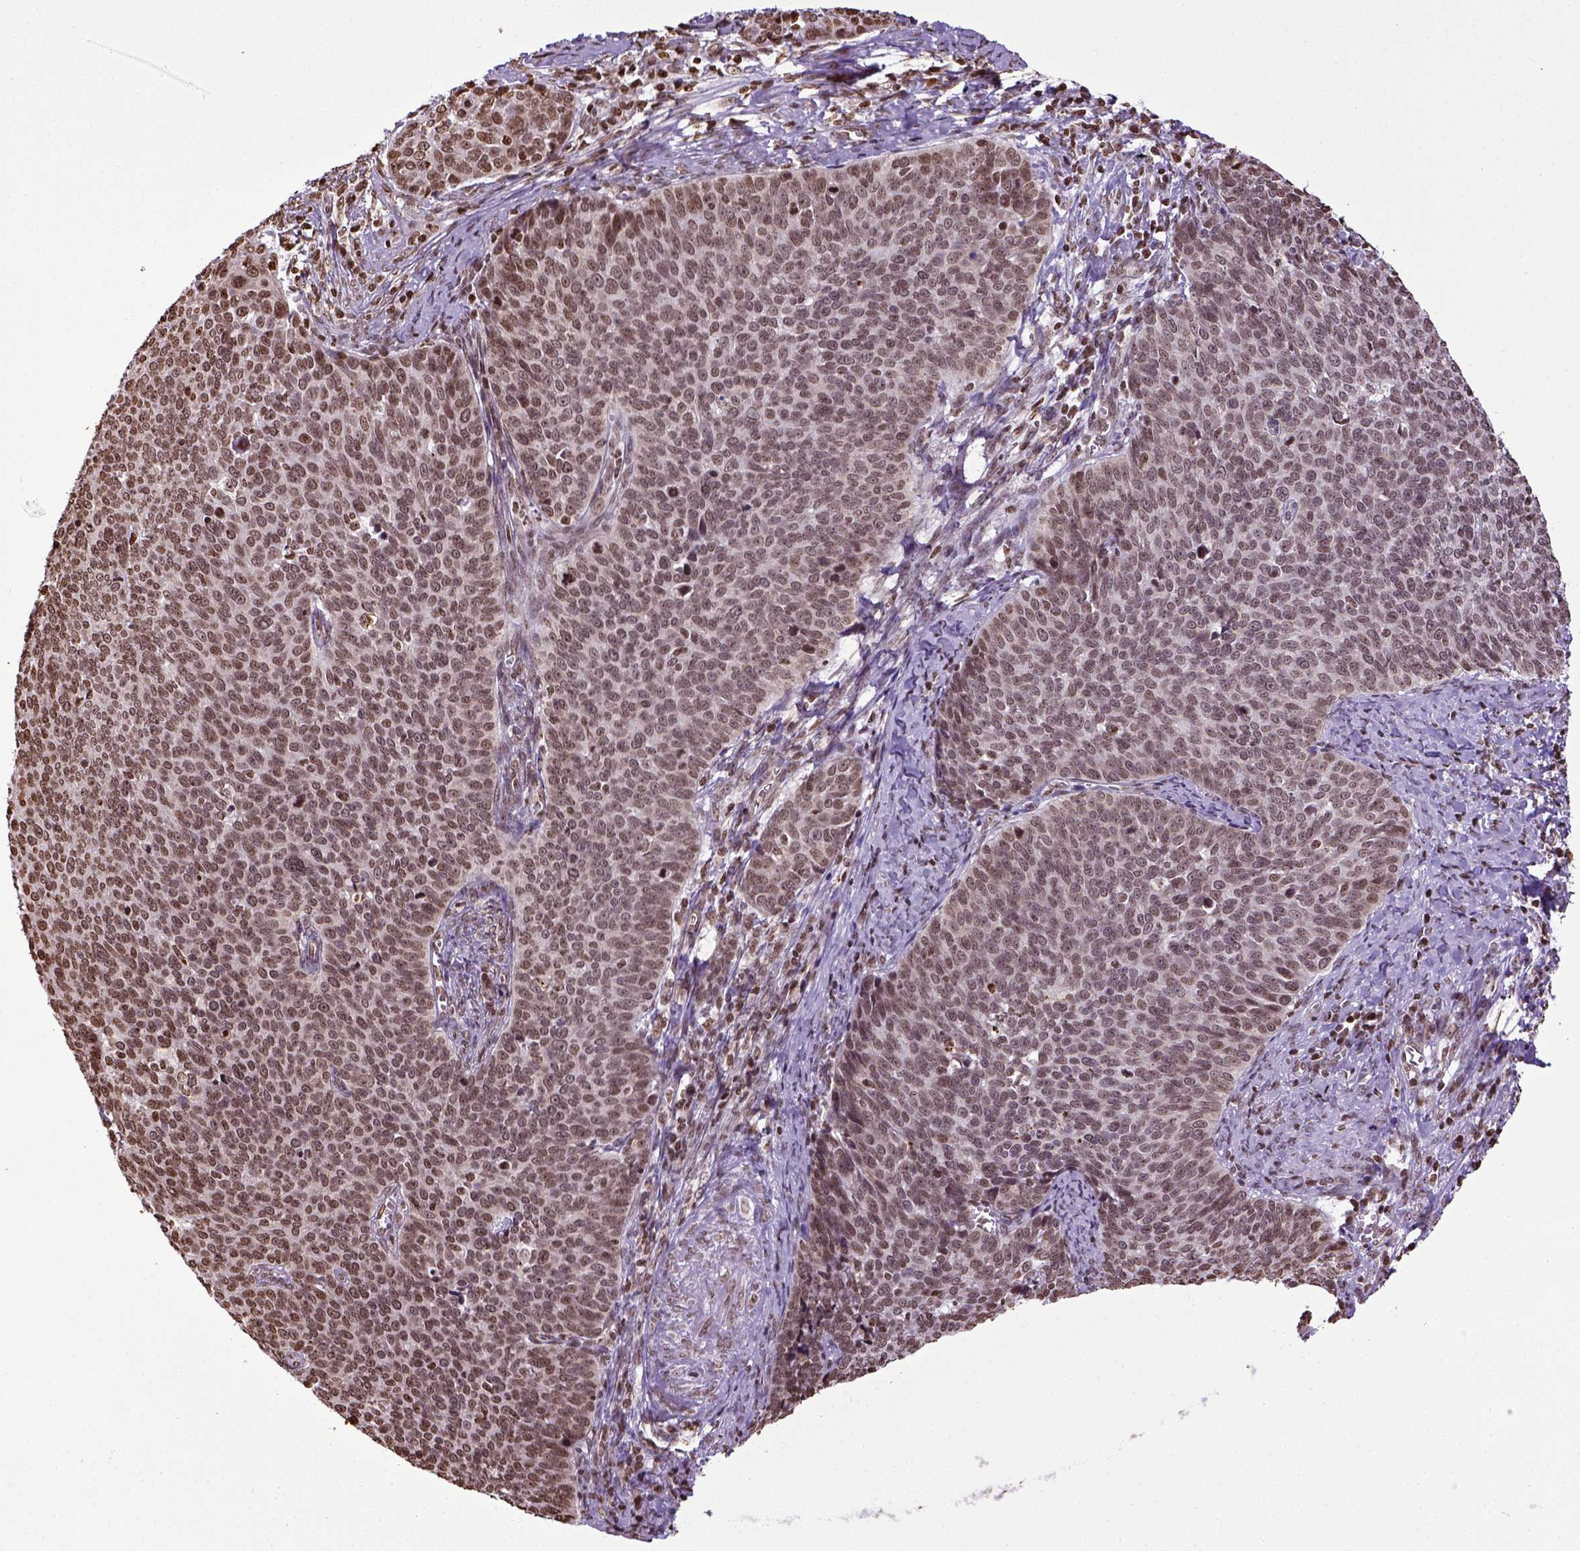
{"staining": {"intensity": "moderate", "quantity": ">75%", "location": "nuclear"}, "tissue": "cervical cancer", "cell_type": "Tumor cells", "image_type": "cancer", "snomed": [{"axis": "morphology", "description": "Normal tissue, NOS"}, {"axis": "morphology", "description": "Squamous cell carcinoma, NOS"}, {"axis": "topography", "description": "Cervix"}], "caption": "Brown immunohistochemical staining in cervical cancer (squamous cell carcinoma) displays moderate nuclear positivity in about >75% of tumor cells. The staining was performed using DAB (3,3'-diaminobenzidine), with brown indicating positive protein expression. Nuclei are stained blue with hematoxylin.", "gene": "ZNF75D", "patient": {"sex": "female", "age": 39}}